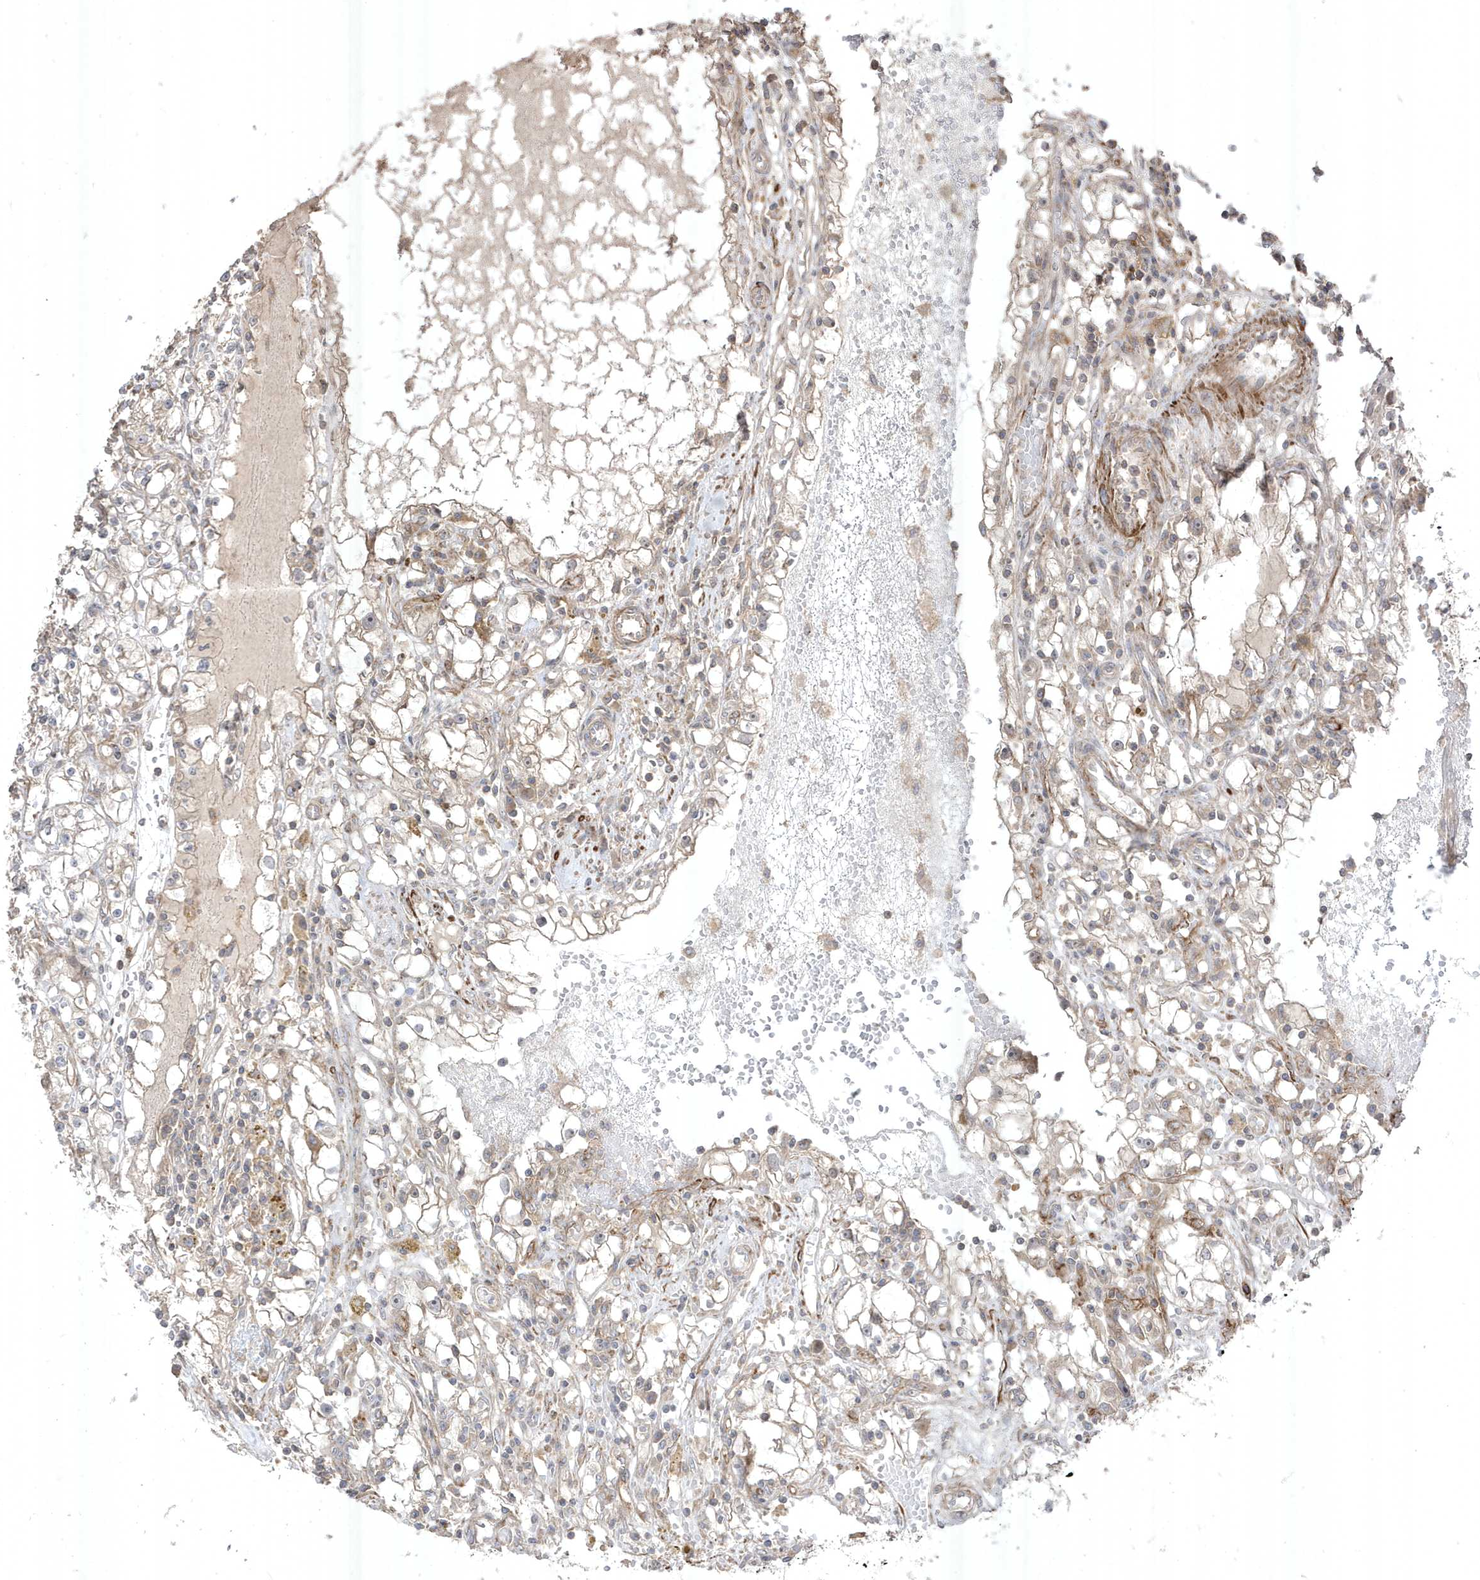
{"staining": {"intensity": "negative", "quantity": "none", "location": "none"}, "tissue": "renal cancer", "cell_type": "Tumor cells", "image_type": "cancer", "snomed": [{"axis": "morphology", "description": "Adenocarcinoma, NOS"}, {"axis": "topography", "description": "Kidney"}], "caption": "A histopathology image of renal cancer stained for a protein shows no brown staining in tumor cells.", "gene": "CETN3", "patient": {"sex": "male", "age": 56}}